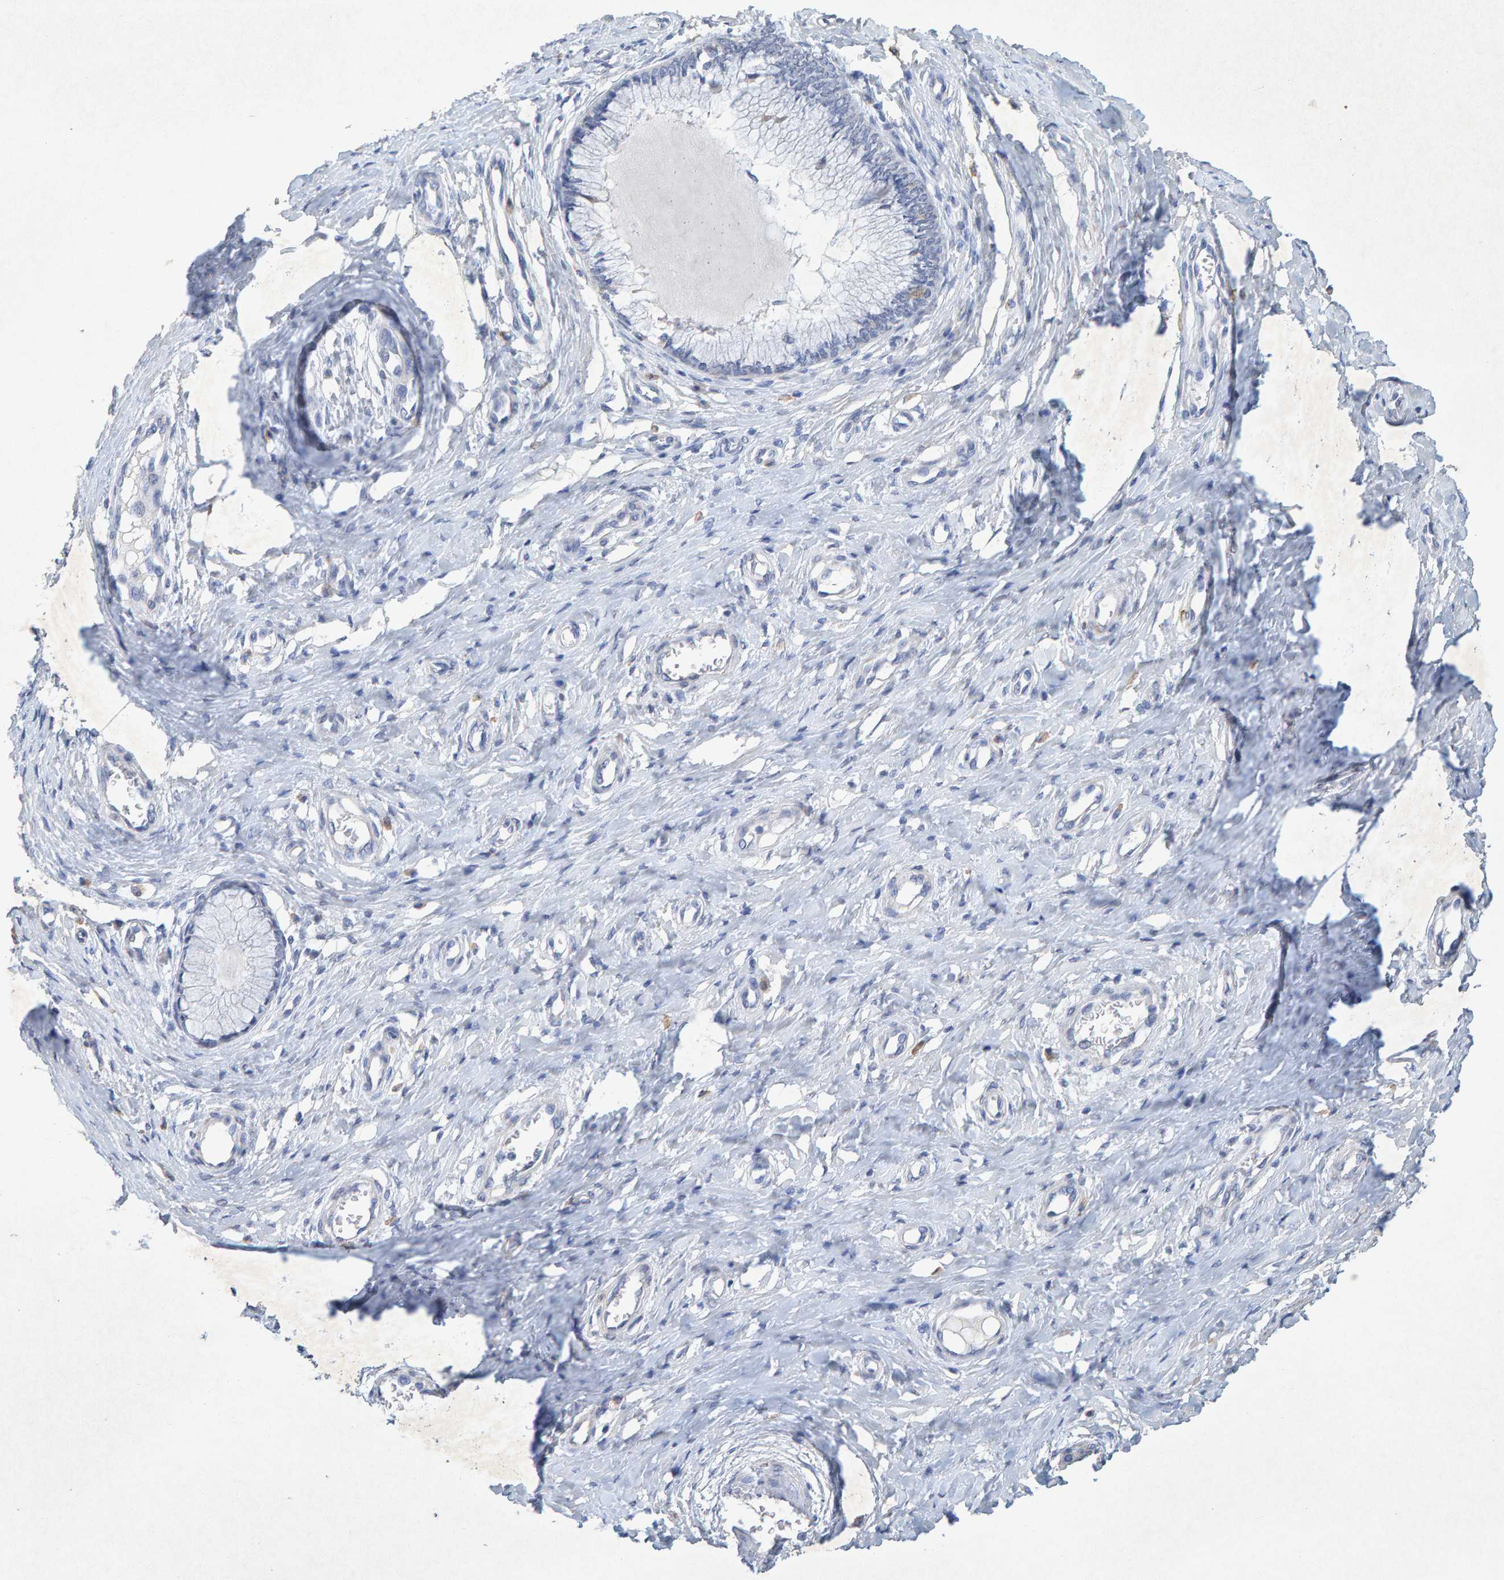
{"staining": {"intensity": "negative", "quantity": "none", "location": "none"}, "tissue": "cervix", "cell_type": "Glandular cells", "image_type": "normal", "snomed": [{"axis": "morphology", "description": "Normal tissue, NOS"}, {"axis": "topography", "description": "Cervix"}], "caption": "IHC histopathology image of normal cervix stained for a protein (brown), which demonstrates no positivity in glandular cells. Brightfield microscopy of IHC stained with DAB (brown) and hematoxylin (blue), captured at high magnification.", "gene": "CTH", "patient": {"sex": "female", "age": 55}}